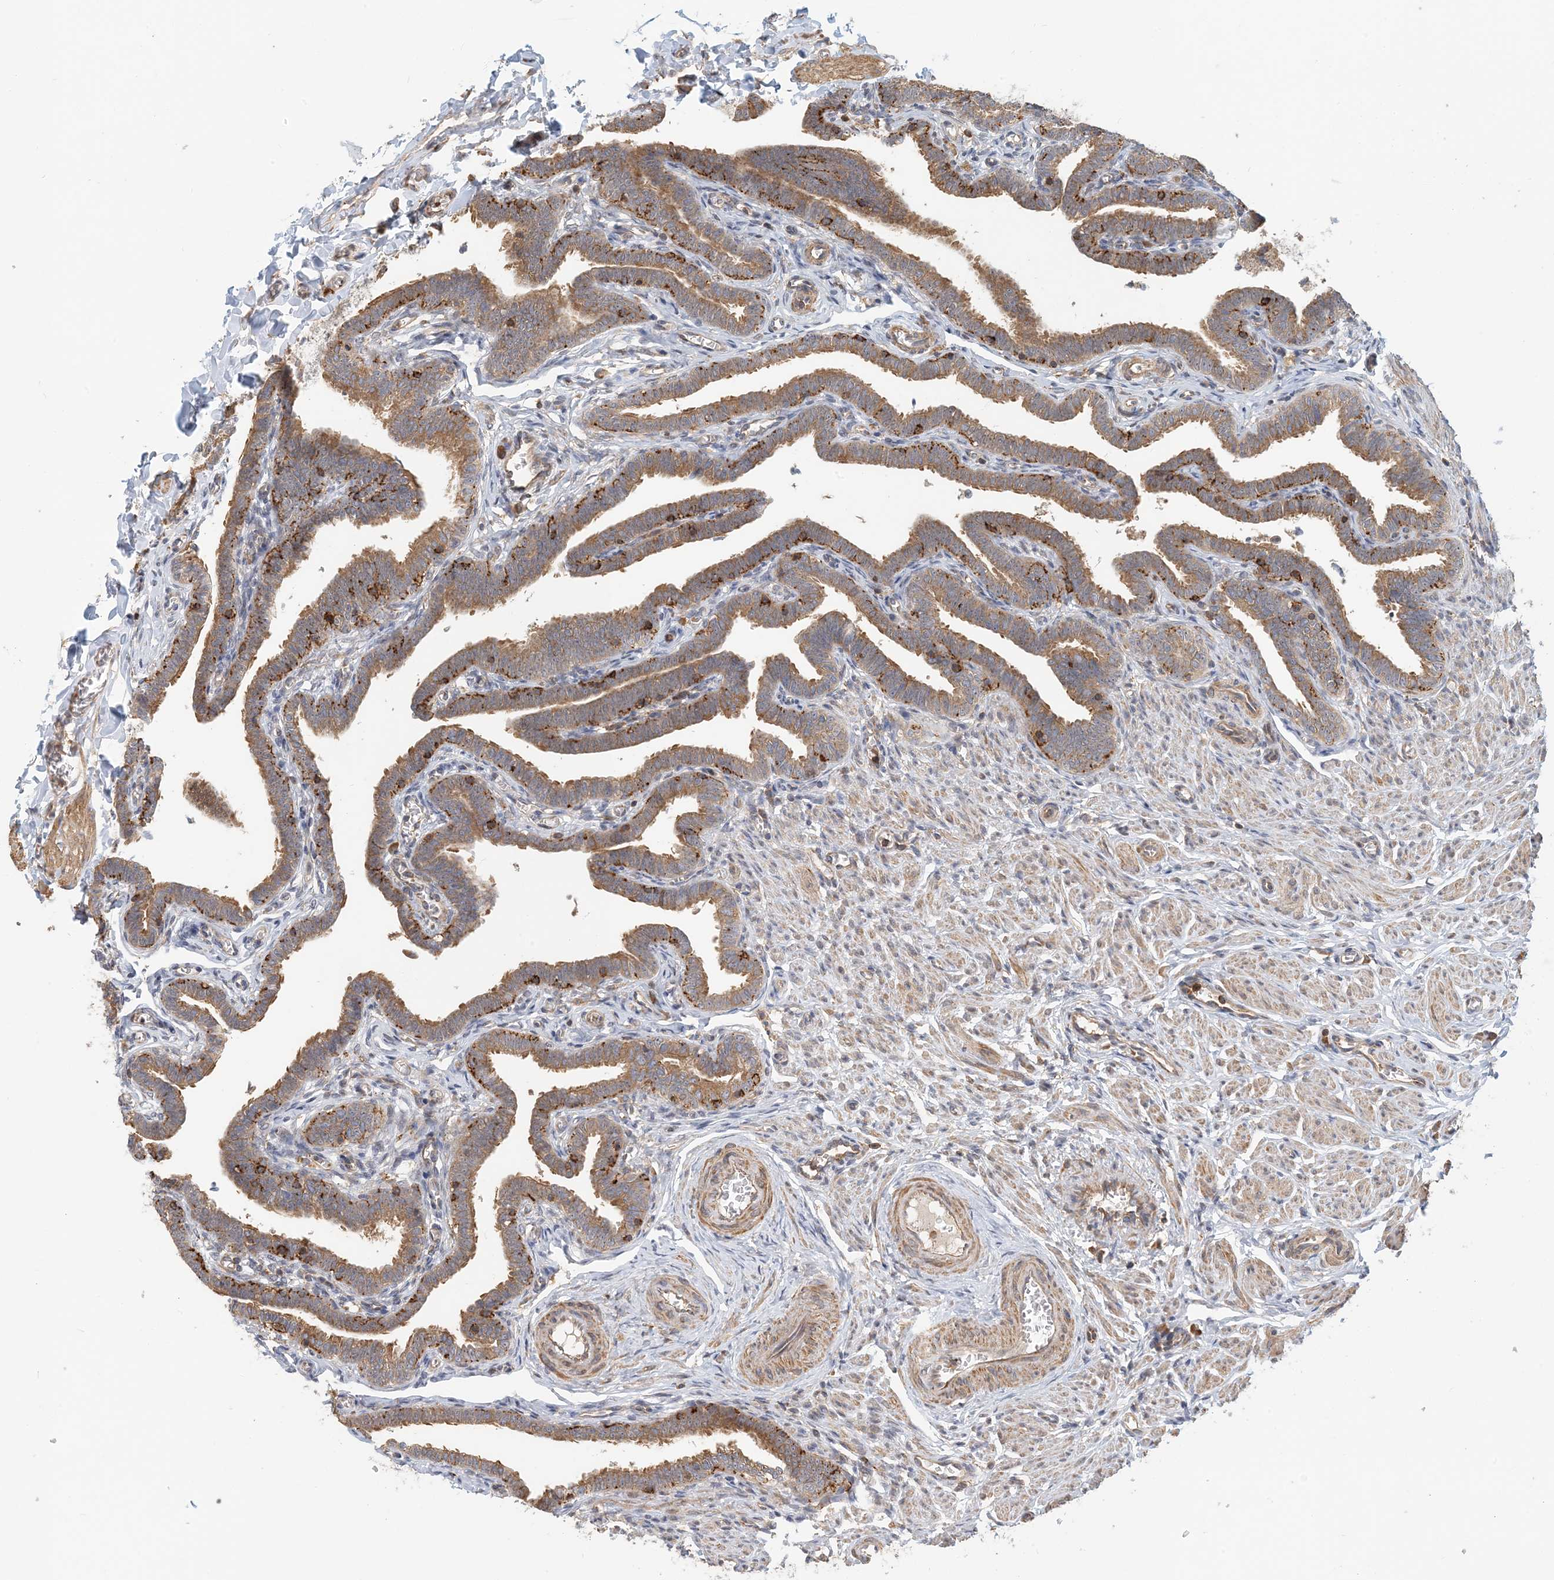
{"staining": {"intensity": "moderate", "quantity": ">75%", "location": "cytoplasmic/membranous"}, "tissue": "fallopian tube", "cell_type": "Glandular cells", "image_type": "normal", "snomed": [{"axis": "morphology", "description": "Normal tissue, NOS"}, {"axis": "topography", "description": "Fallopian tube"}], "caption": "Immunohistochemistry of benign human fallopian tube demonstrates medium levels of moderate cytoplasmic/membranous staining in about >75% of glandular cells. Nuclei are stained in blue.", "gene": "COLEC11", "patient": {"sex": "female", "age": 36}}